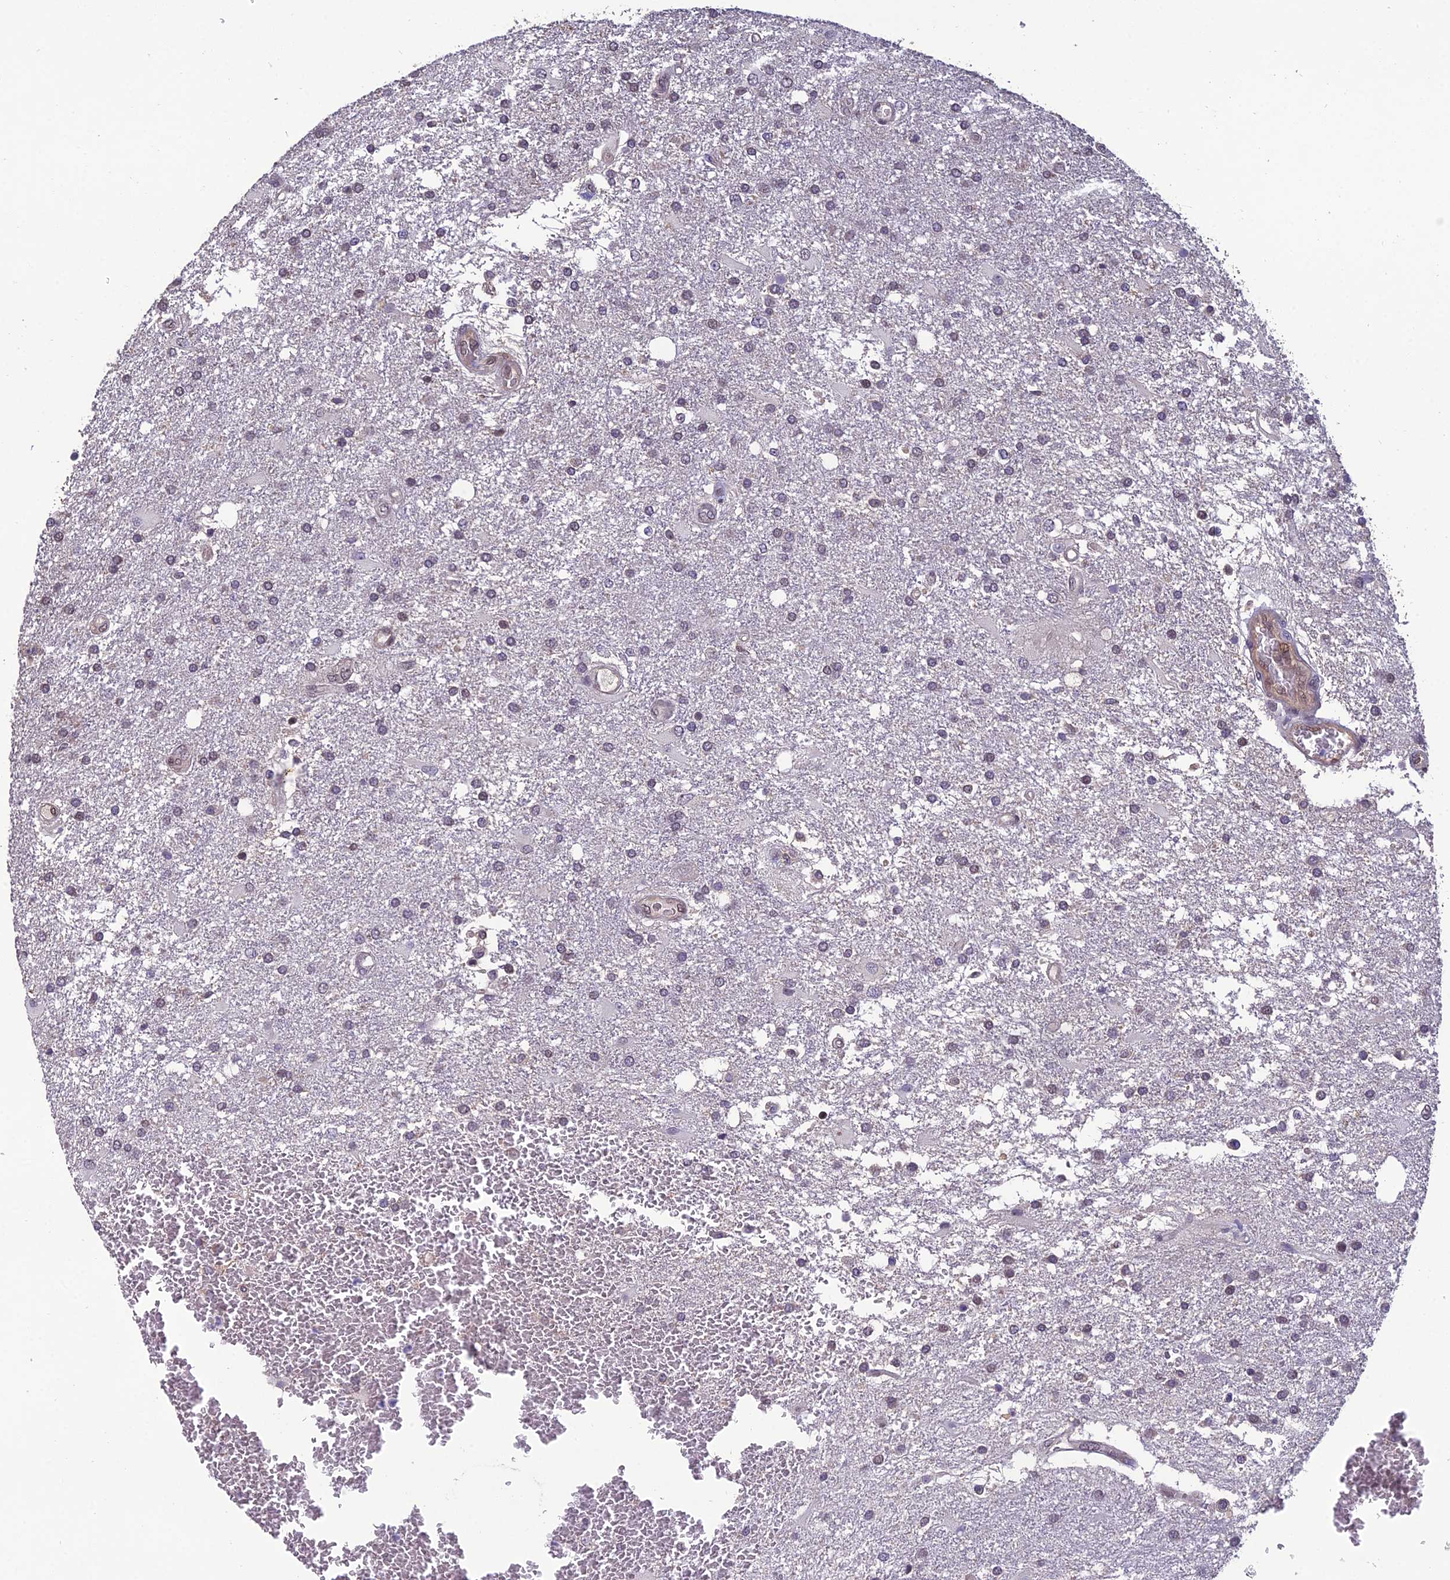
{"staining": {"intensity": "negative", "quantity": "none", "location": "none"}, "tissue": "glioma", "cell_type": "Tumor cells", "image_type": "cancer", "snomed": [{"axis": "morphology", "description": "Glioma, malignant, Low grade"}, {"axis": "topography", "description": "Brain"}], "caption": "IHC micrograph of neoplastic tissue: human glioma stained with DAB (3,3'-diaminobenzidine) displays no significant protein positivity in tumor cells.", "gene": "GRWD1", "patient": {"sex": "male", "age": 66}}